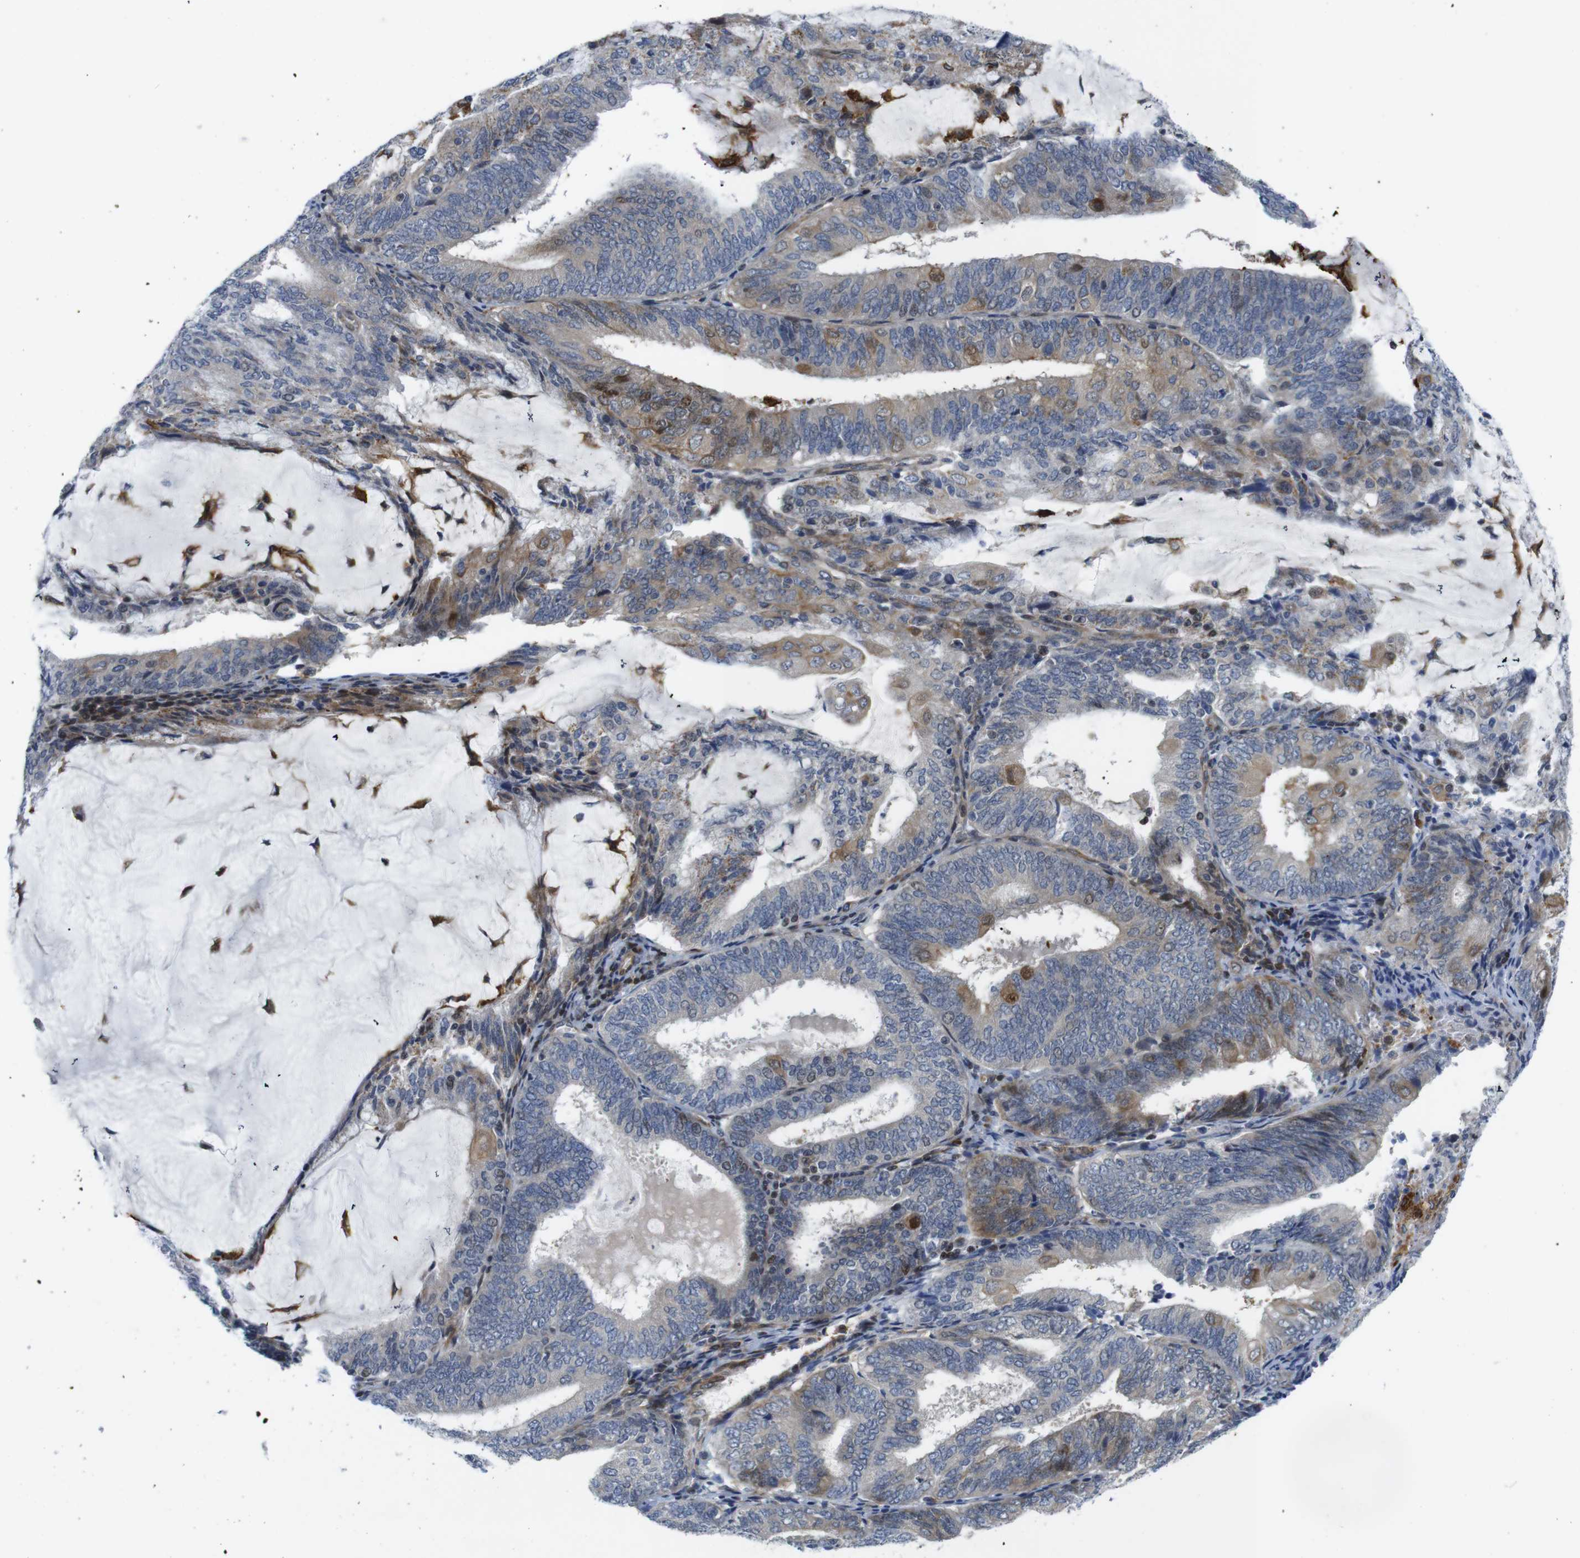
{"staining": {"intensity": "moderate", "quantity": "<25%", "location": "cytoplasmic/membranous"}, "tissue": "endometrial cancer", "cell_type": "Tumor cells", "image_type": "cancer", "snomed": [{"axis": "morphology", "description": "Adenocarcinoma, NOS"}, {"axis": "topography", "description": "Endometrium"}], "caption": "A micrograph of adenocarcinoma (endometrial) stained for a protein displays moderate cytoplasmic/membranous brown staining in tumor cells. Nuclei are stained in blue.", "gene": "ROBO2", "patient": {"sex": "female", "age": 81}}